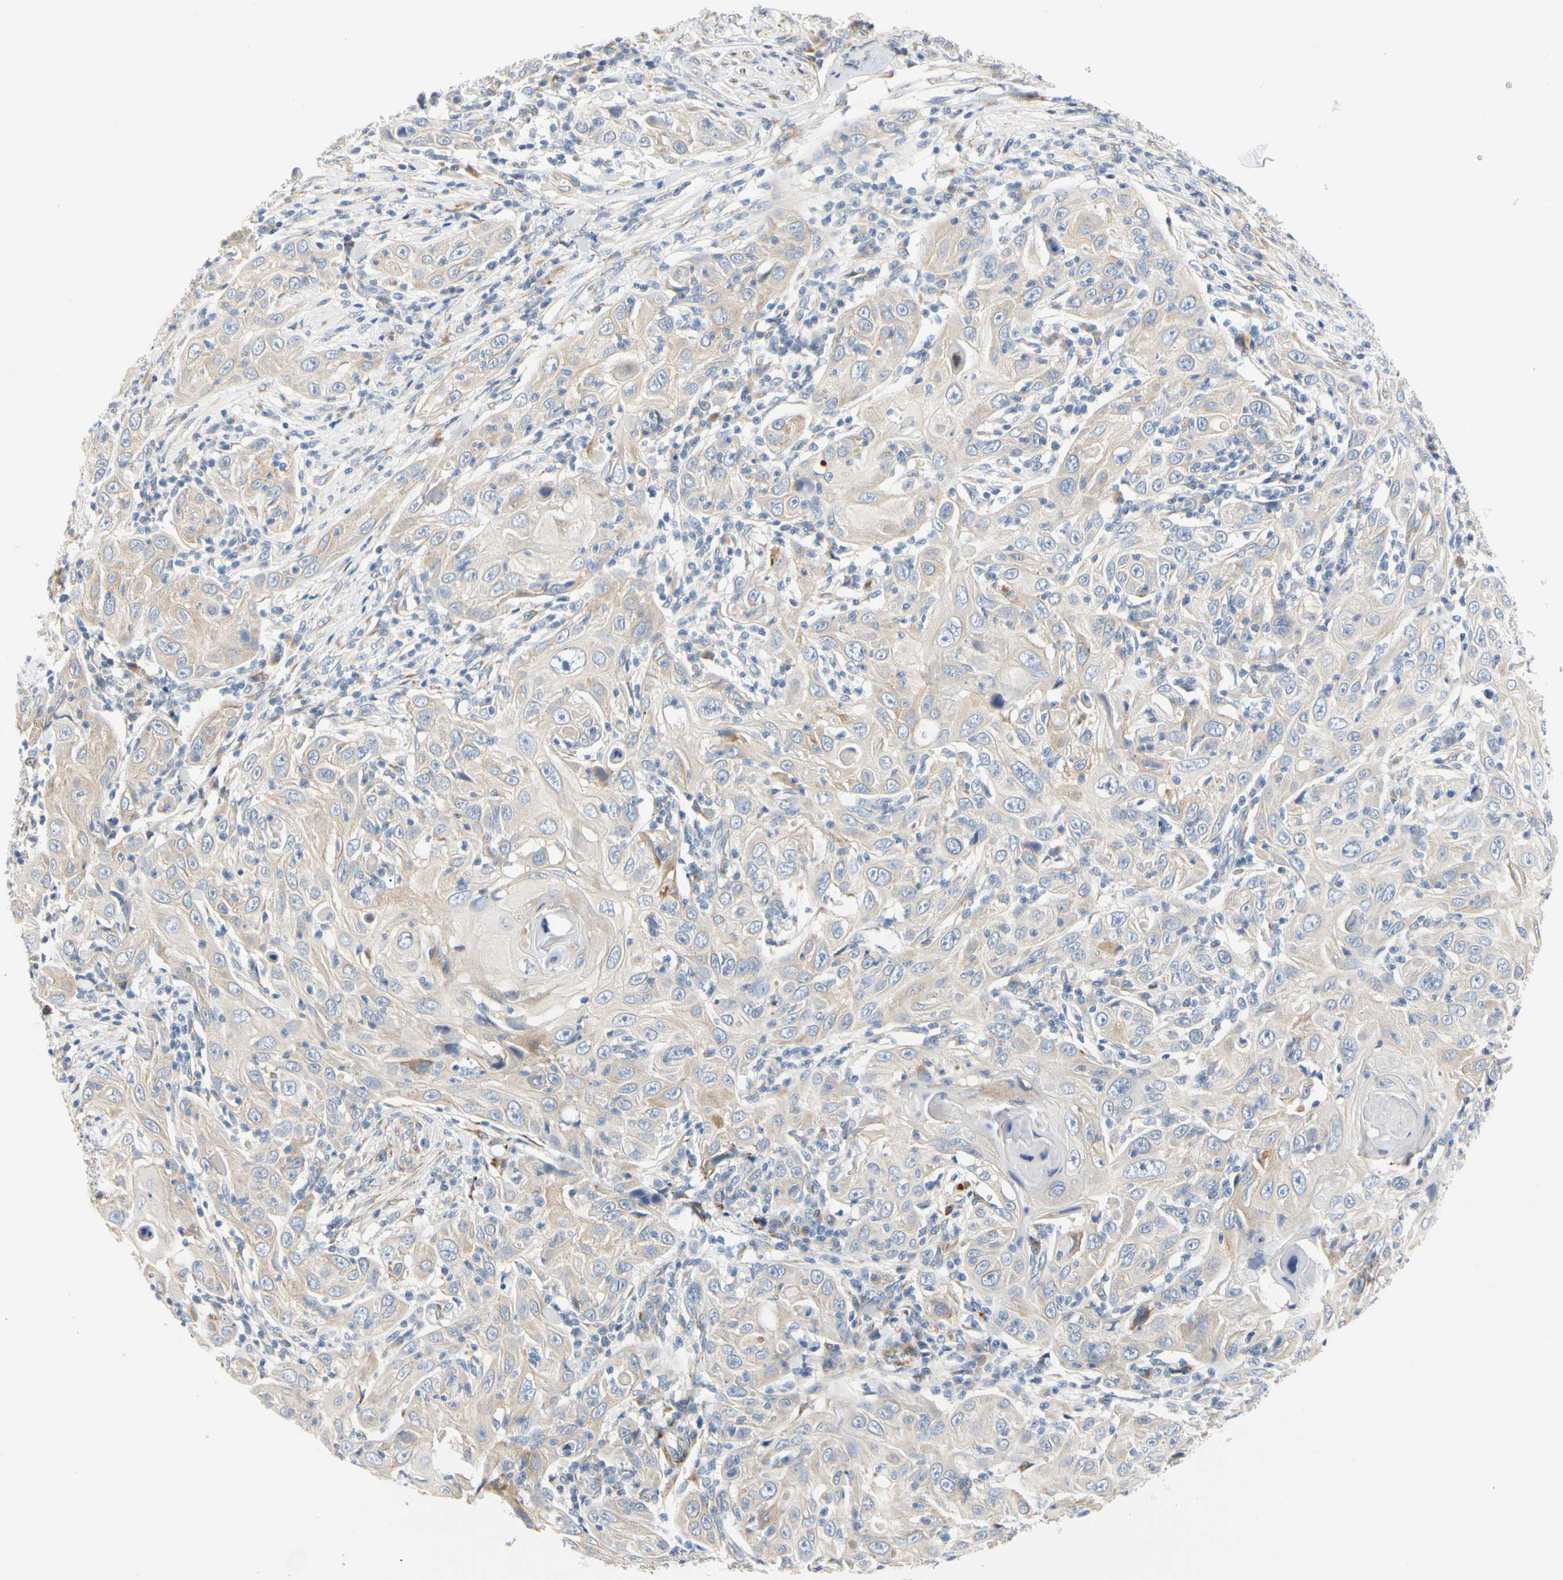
{"staining": {"intensity": "weak", "quantity": "<25%", "location": "cytoplasmic/membranous"}, "tissue": "skin cancer", "cell_type": "Tumor cells", "image_type": "cancer", "snomed": [{"axis": "morphology", "description": "Squamous cell carcinoma, NOS"}, {"axis": "topography", "description": "Skin"}], "caption": "Skin cancer was stained to show a protein in brown. There is no significant positivity in tumor cells.", "gene": "ZNF236", "patient": {"sex": "female", "age": 88}}